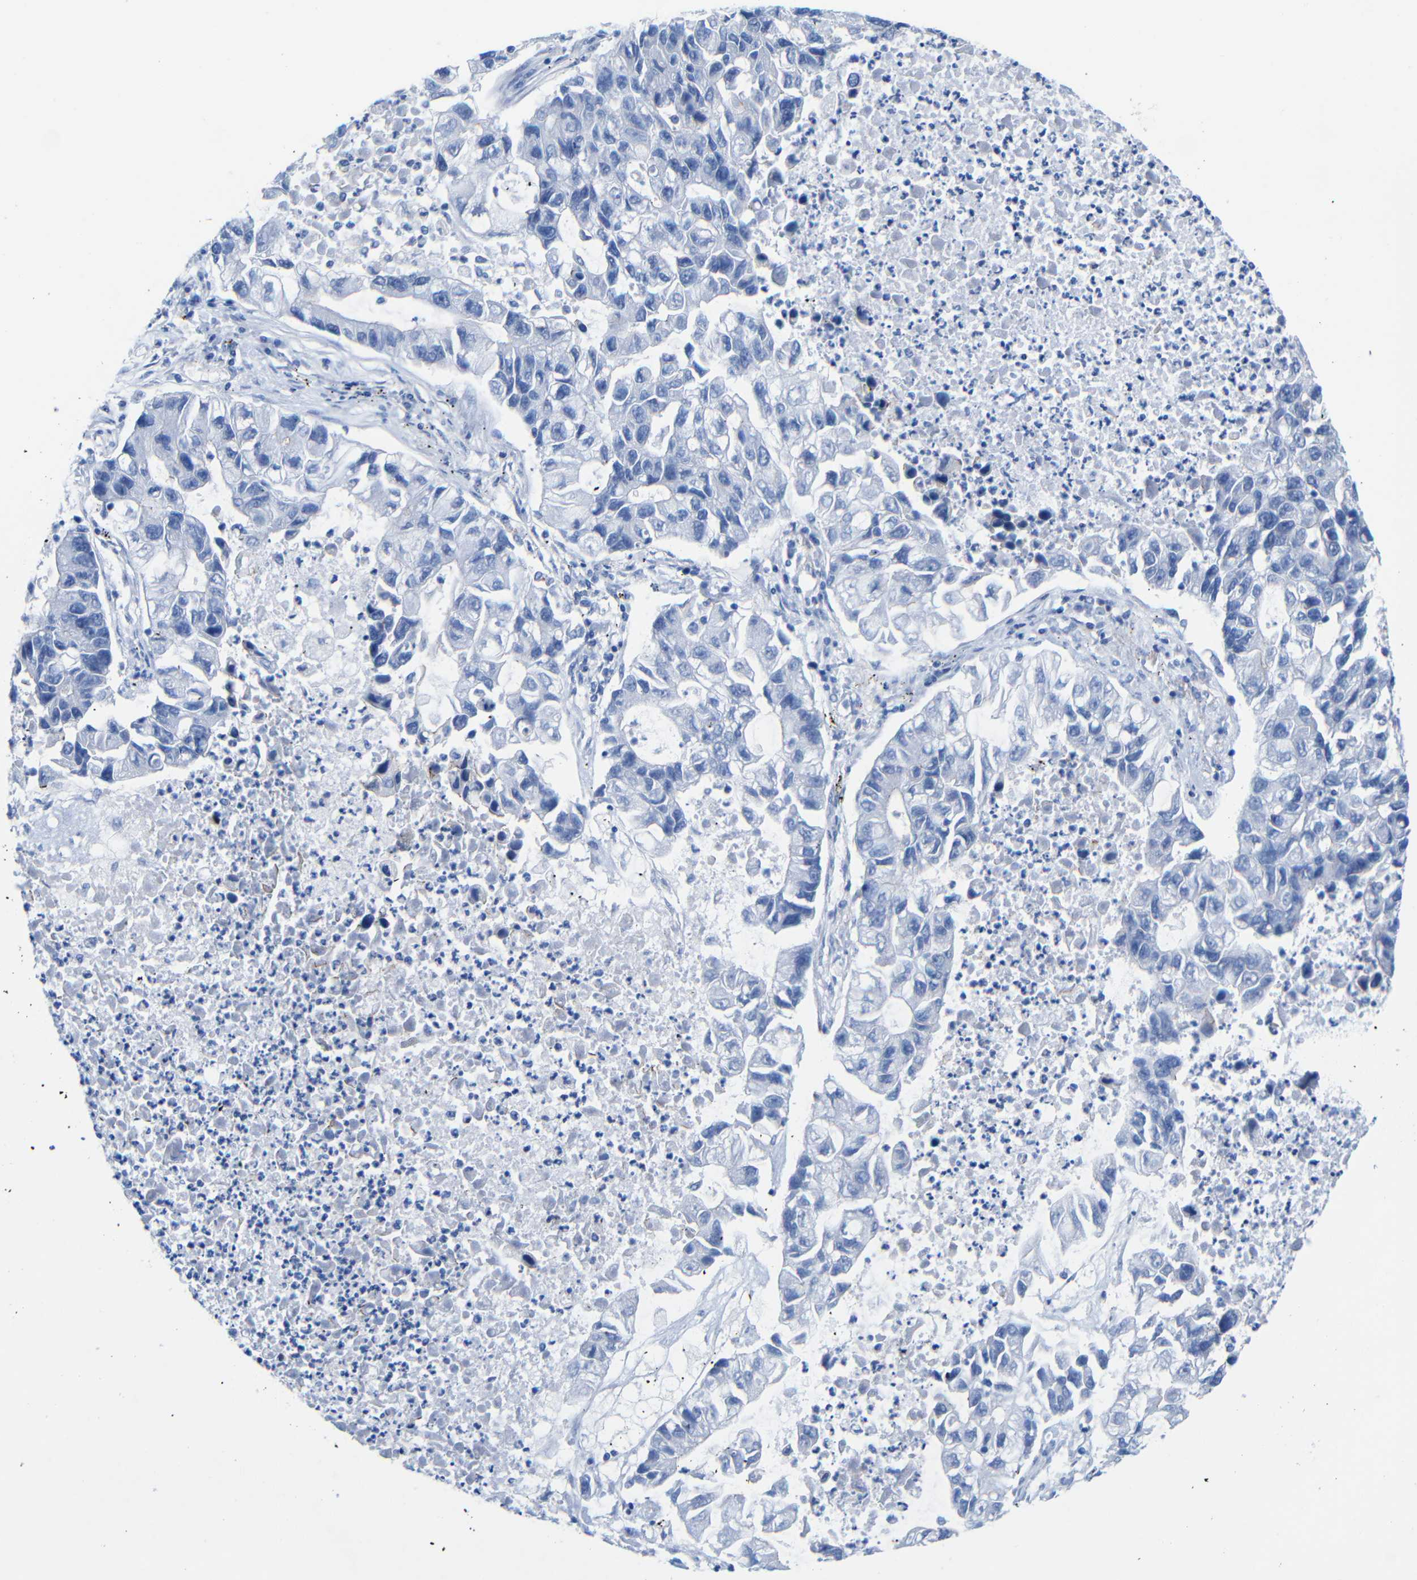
{"staining": {"intensity": "negative", "quantity": "none", "location": "none"}, "tissue": "lung cancer", "cell_type": "Tumor cells", "image_type": "cancer", "snomed": [{"axis": "morphology", "description": "Adenocarcinoma, NOS"}, {"axis": "topography", "description": "Lung"}], "caption": "Histopathology image shows no protein staining in tumor cells of adenocarcinoma (lung) tissue.", "gene": "CGNL1", "patient": {"sex": "female", "age": 51}}